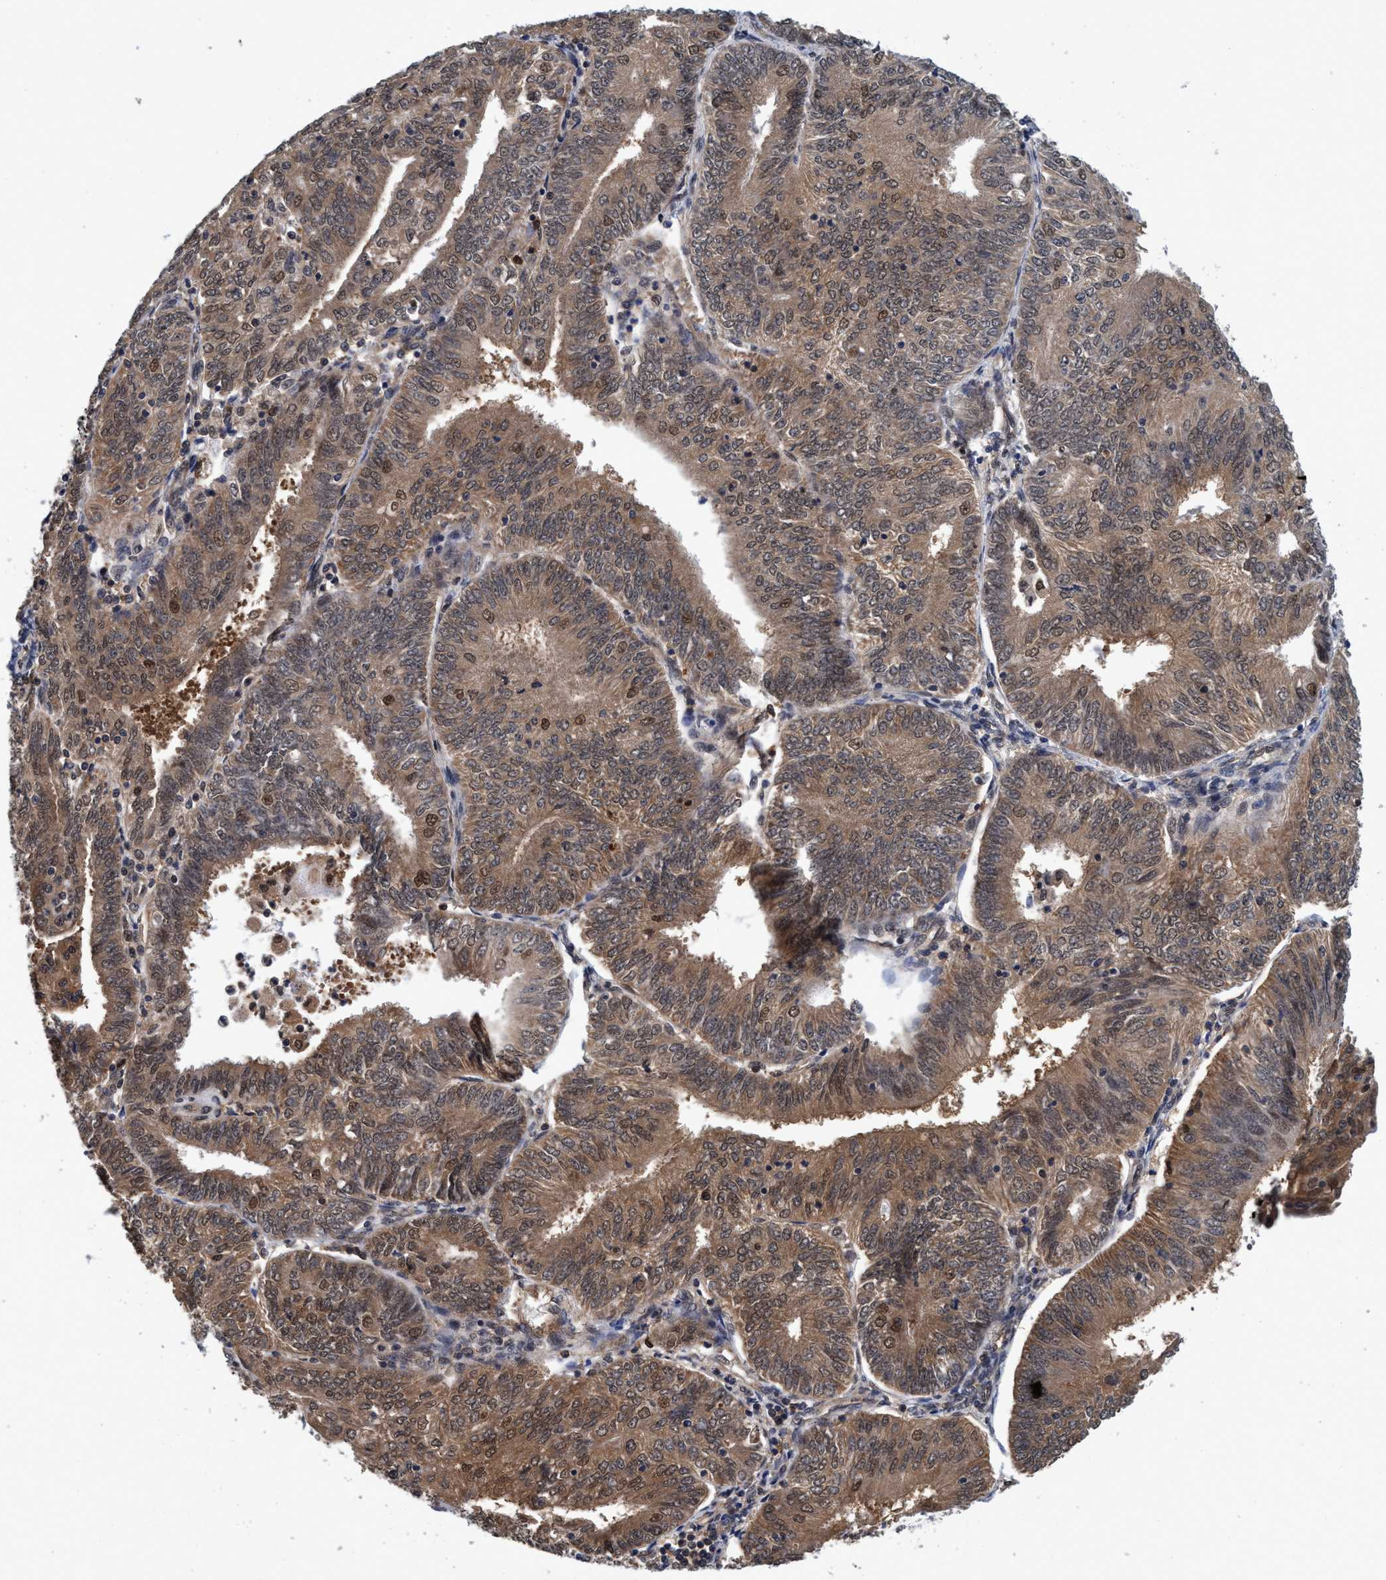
{"staining": {"intensity": "moderate", "quantity": ">75%", "location": "cytoplasmic/membranous,nuclear"}, "tissue": "endometrial cancer", "cell_type": "Tumor cells", "image_type": "cancer", "snomed": [{"axis": "morphology", "description": "Adenocarcinoma, NOS"}, {"axis": "topography", "description": "Endometrium"}], "caption": "A high-resolution histopathology image shows IHC staining of endometrial cancer, which exhibits moderate cytoplasmic/membranous and nuclear staining in about >75% of tumor cells.", "gene": "PSMD12", "patient": {"sex": "female", "age": 58}}